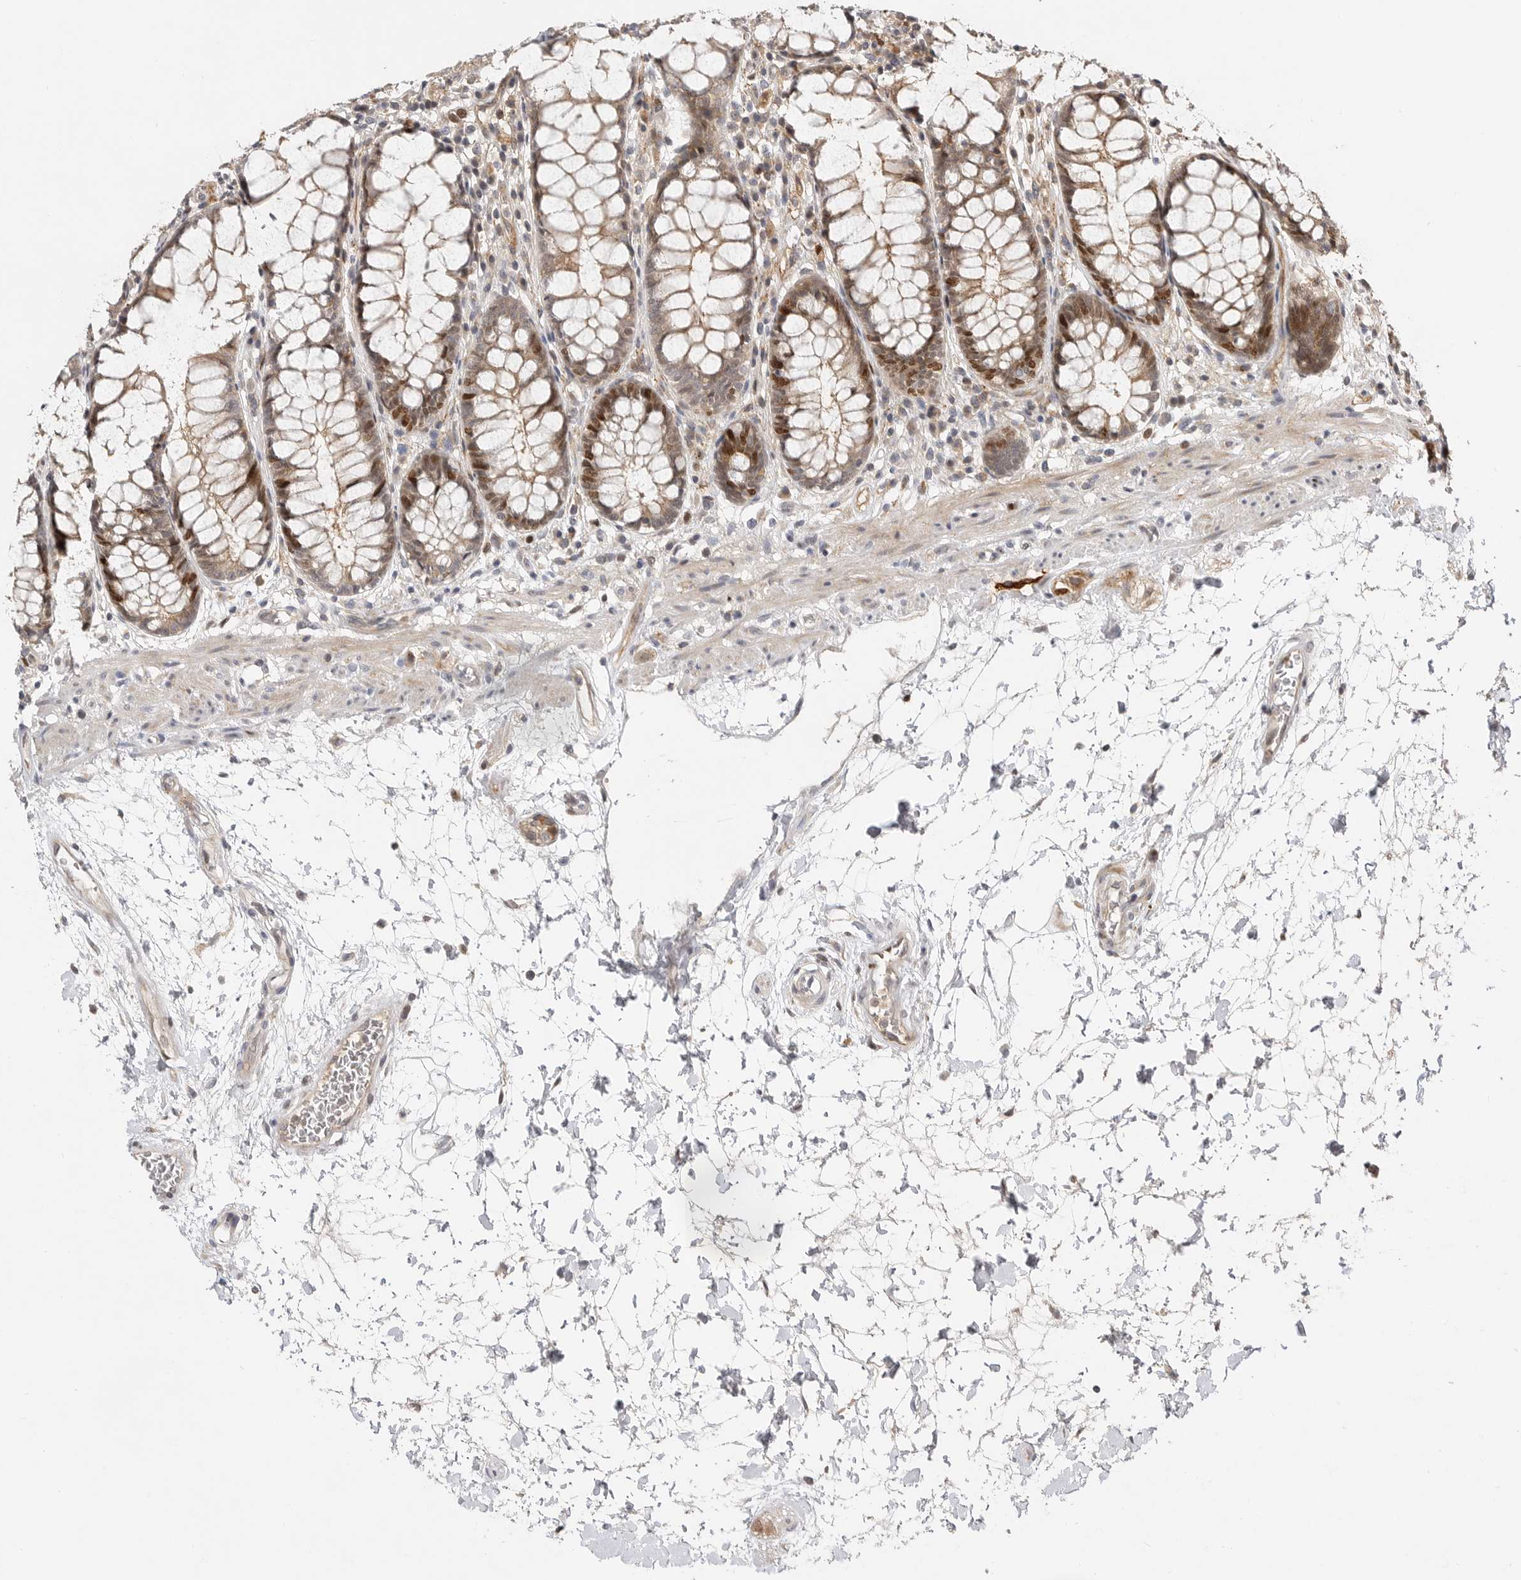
{"staining": {"intensity": "moderate", "quantity": ">75%", "location": "cytoplasmic/membranous,nuclear"}, "tissue": "rectum", "cell_type": "Glandular cells", "image_type": "normal", "snomed": [{"axis": "morphology", "description": "Normal tissue, NOS"}, {"axis": "topography", "description": "Rectum"}], "caption": "An immunohistochemistry micrograph of benign tissue is shown. Protein staining in brown shows moderate cytoplasmic/membranous,nuclear positivity in rectum within glandular cells. The staining is performed using DAB (3,3'-diaminobenzidine) brown chromogen to label protein expression. The nuclei are counter-stained blue using hematoxylin.", "gene": "CSNK1G3", "patient": {"sex": "male", "age": 64}}